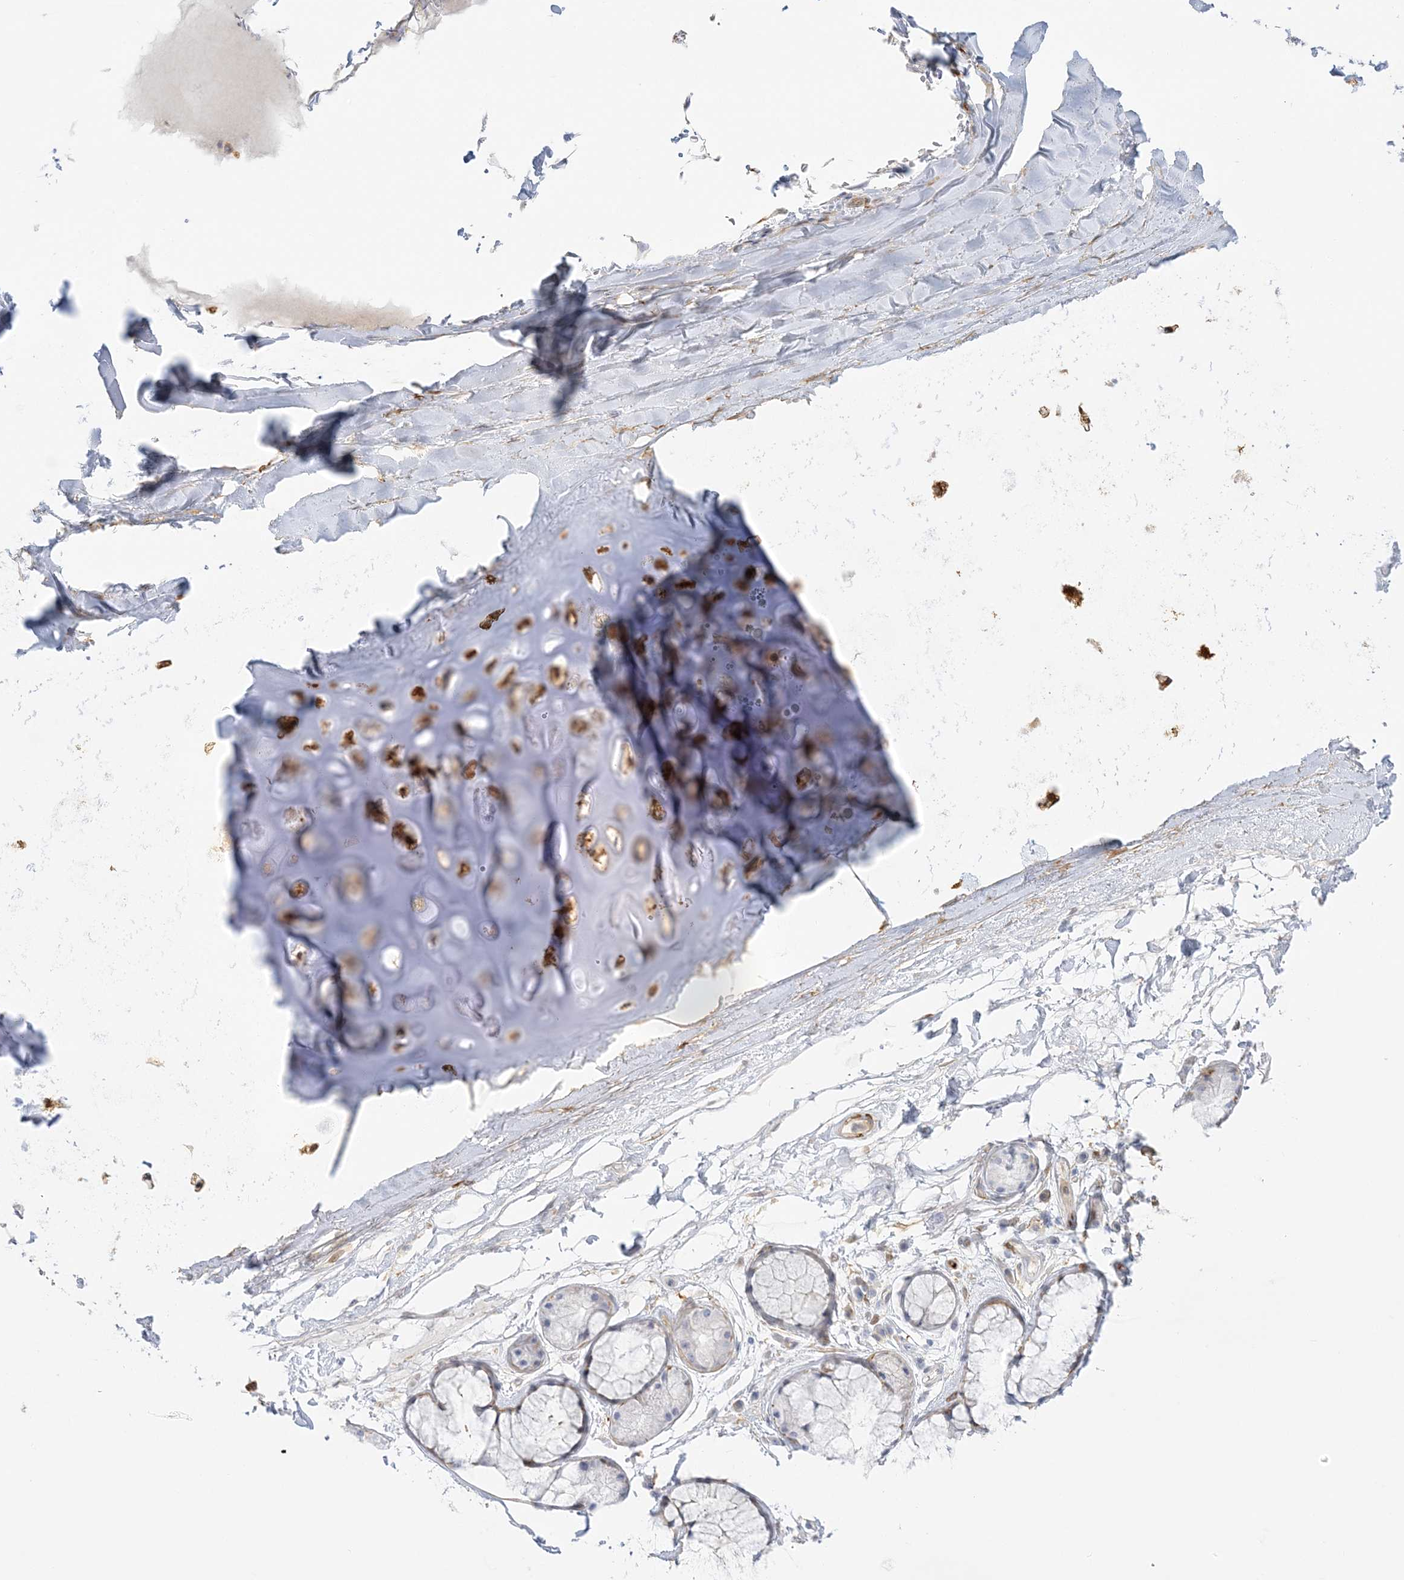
{"staining": {"intensity": "negative", "quantity": "none", "location": "none"}, "tissue": "adipose tissue", "cell_type": "Adipocytes", "image_type": "normal", "snomed": [{"axis": "morphology", "description": "Normal tissue, NOS"}, {"axis": "topography", "description": "Bronchus"}], "caption": "Benign adipose tissue was stained to show a protein in brown. There is no significant staining in adipocytes.", "gene": "ICMT", "patient": {"sex": "male", "age": 66}}